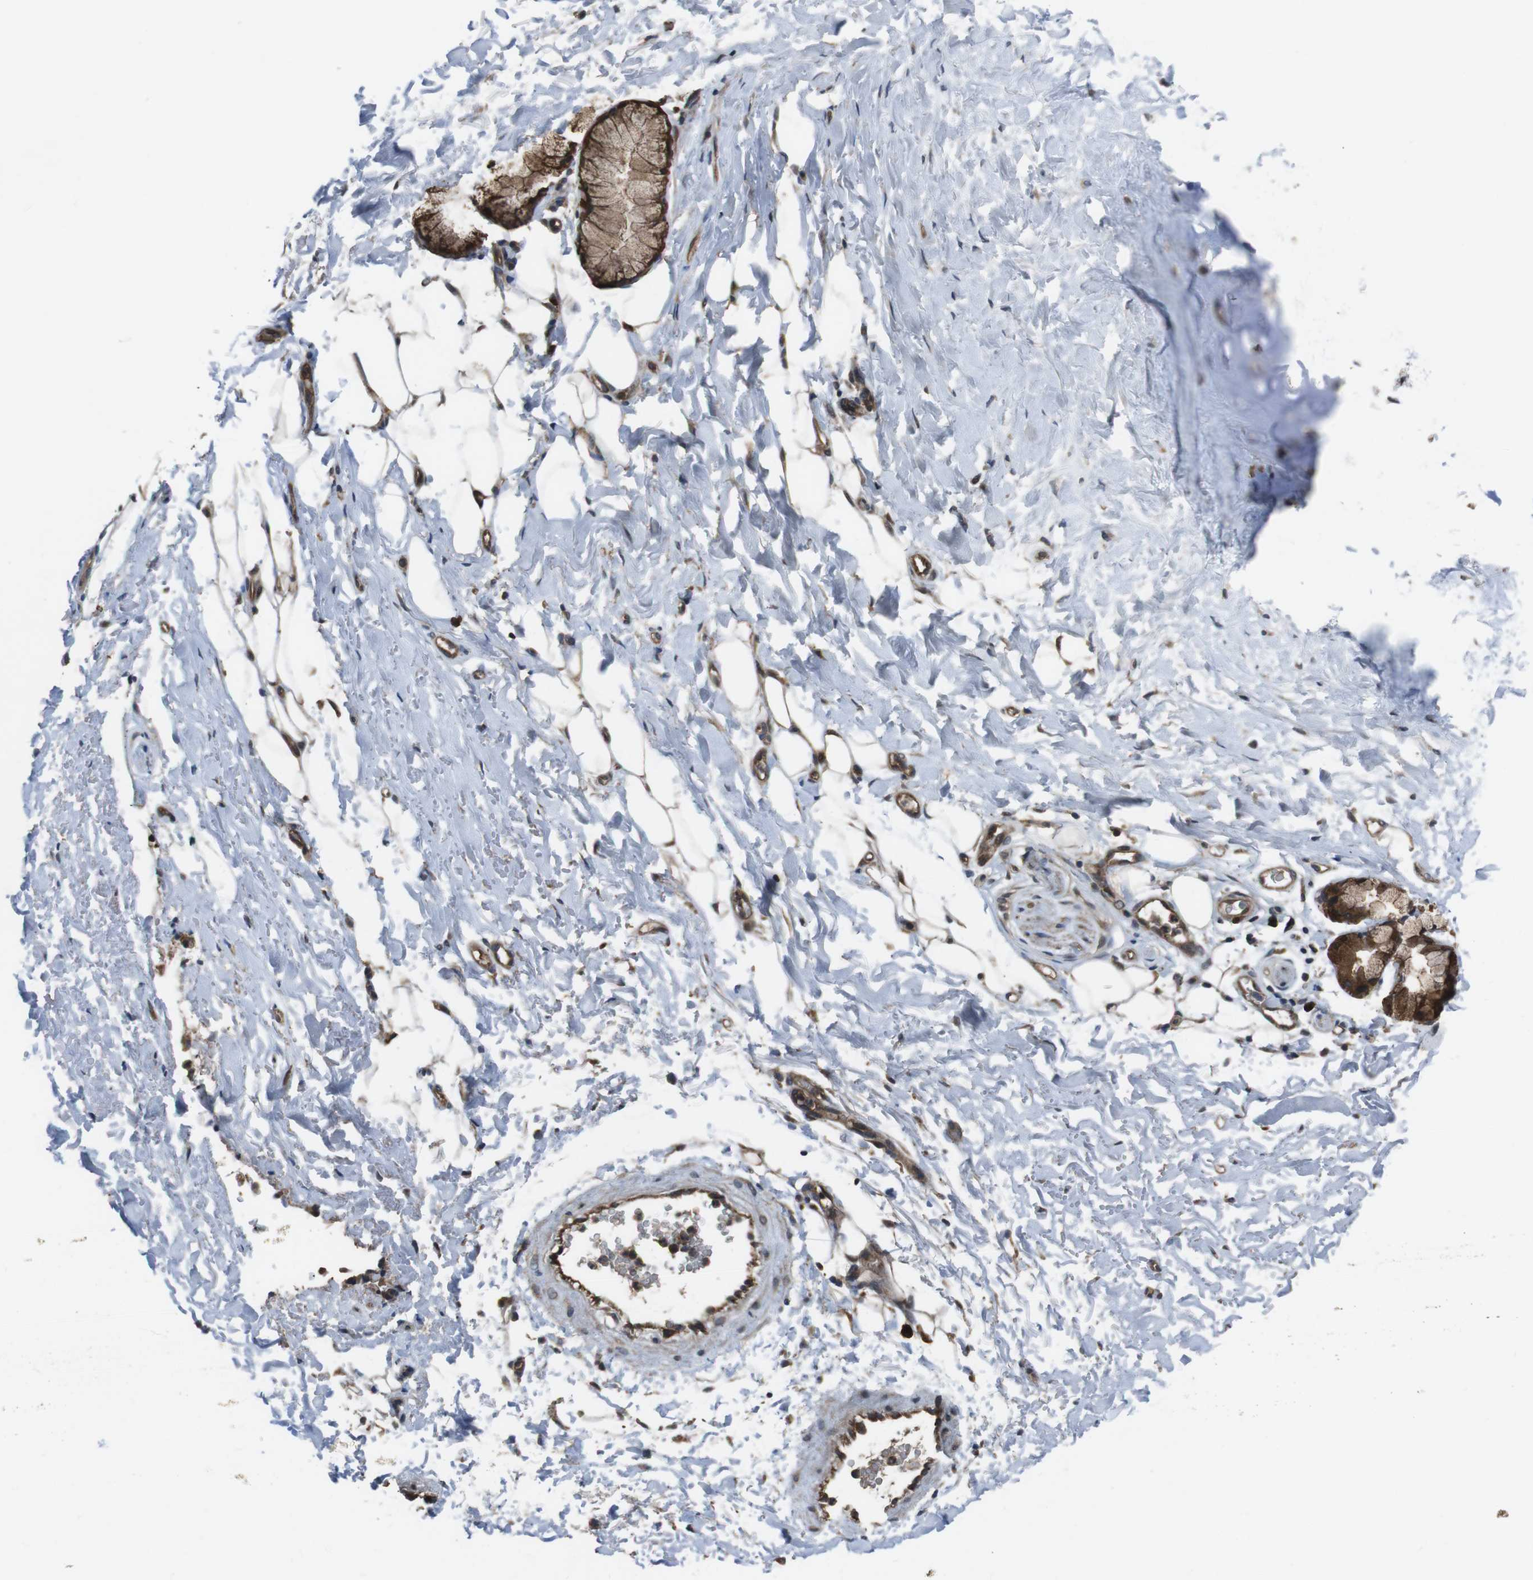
{"staining": {"intensity": "moderate", "quantity": "25%-75%", "location": "cytoplasmic/membranous"}, "tissue": "adipose tissue", "cell_type": "Adipocytes", "image_type": "normal", "snomed": [{"axis": "morphology", "description": "Normal tissue, NOS"}, {"axis": "topography", "description": "Cartilage tissue"}, {"axis": "topography", "description": "Bronchus"}], "caption": "IHC histopathology image of unremarkable human adipose tissue stained for a protein (brown), which shows medium levels of moderate cytoplasmic/membranous expression in about 25%-75% of adipocytes.", "gene": "SLC22A23", "patient": {"sex": "female", "age": 73}}